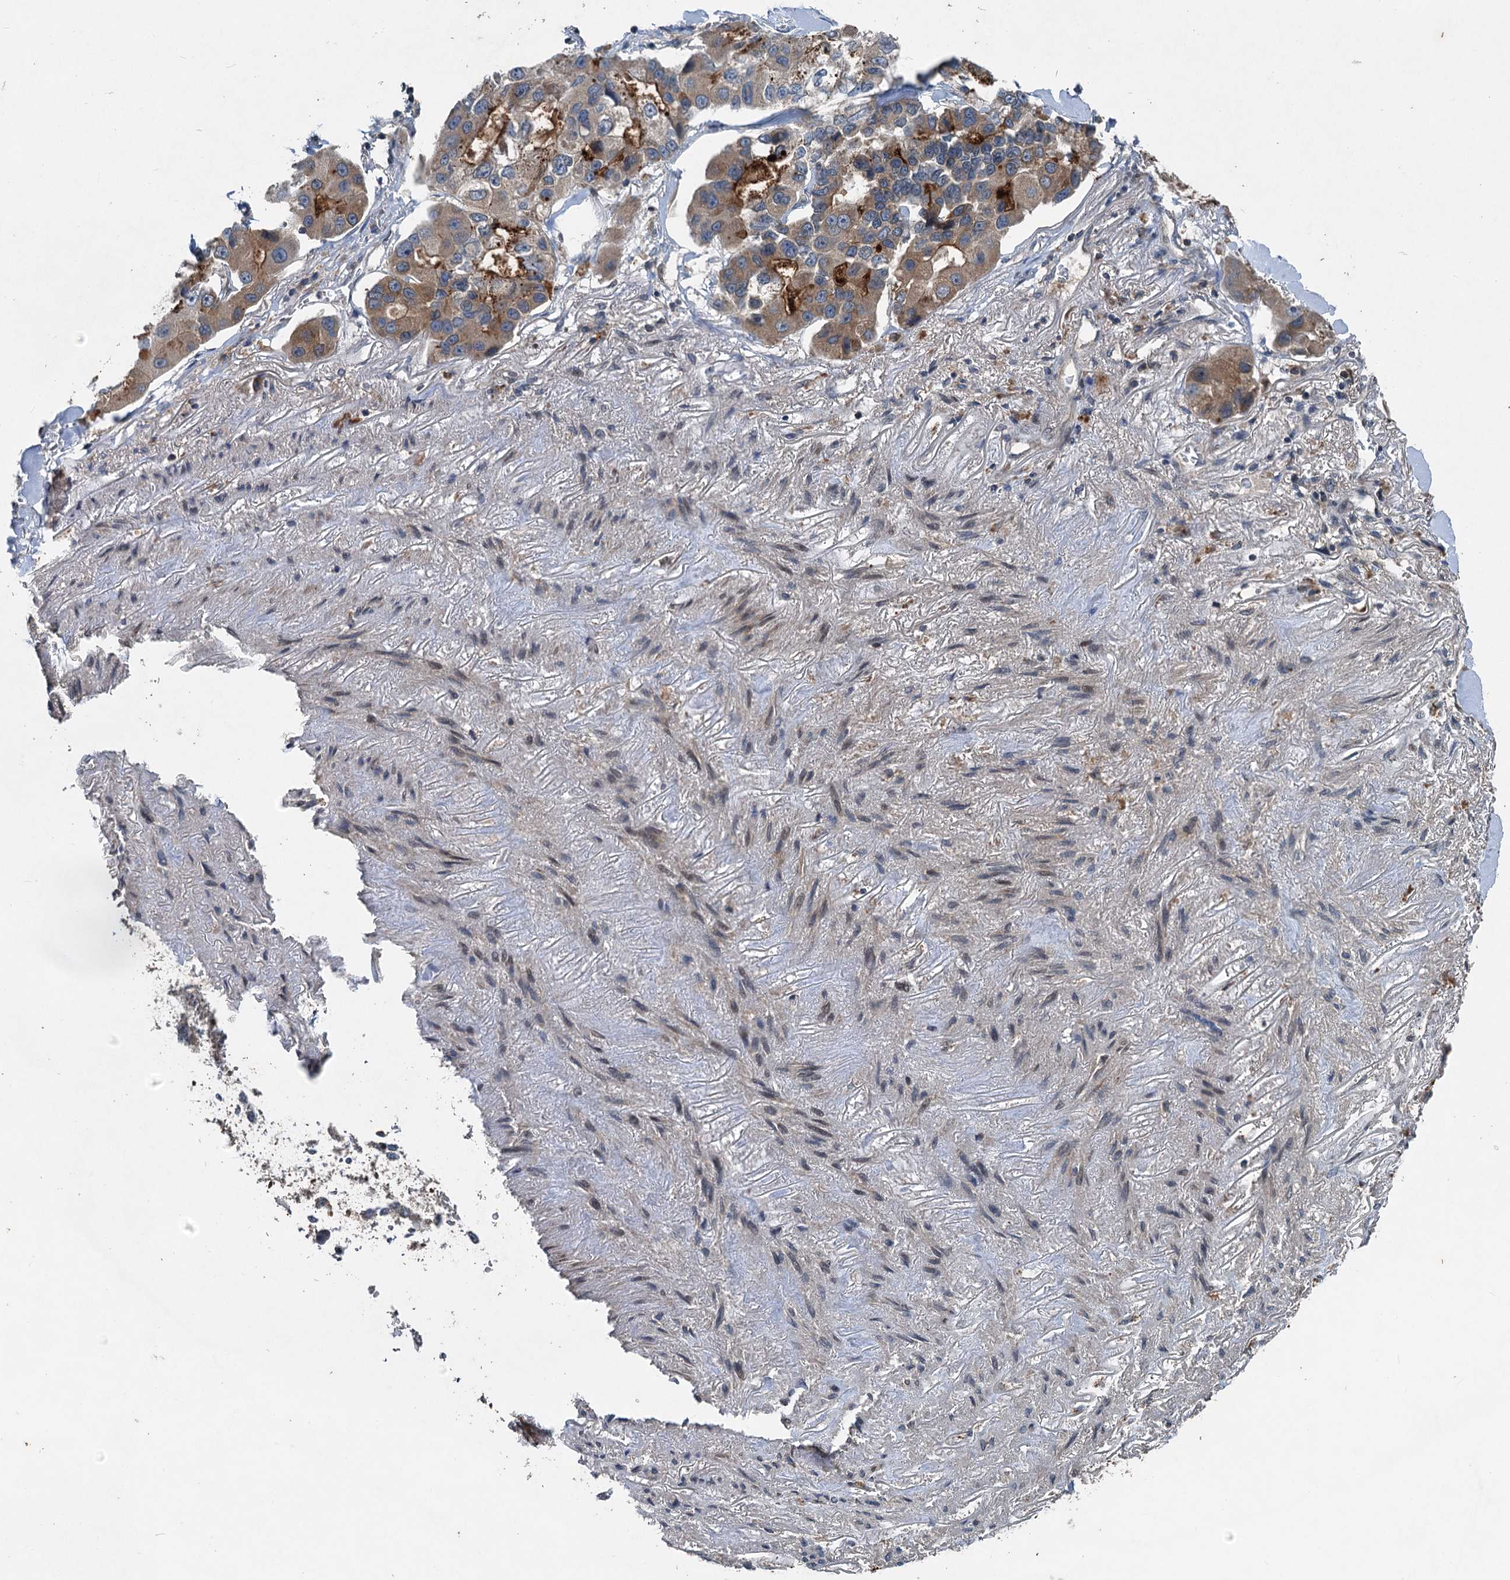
{"staining": {"intensity": "moderate", "quantity": "<25%", "location": "cytoplasmic/membranous"}, "tissue": "lung cancer", "cell_type": "Tumor cells", "image_type": "cancer", "snomed": [{"axis": "morphology", "description": "Adenocarcinoma, NOS"}, {"axis": "topography", "description": "Lung"}], "caption": "Immunohistochemistry (IHC) (DAB (3,3'-diaminobenzidine)) staining of human lung adenocarcinoma displays moderate cytoplasmic/membranous protein staining in about <25% of tumor cells. Nuclei are stained in blue.", "gene": "TAPBPL", "patient": {"sex": "female", "age": 54}}